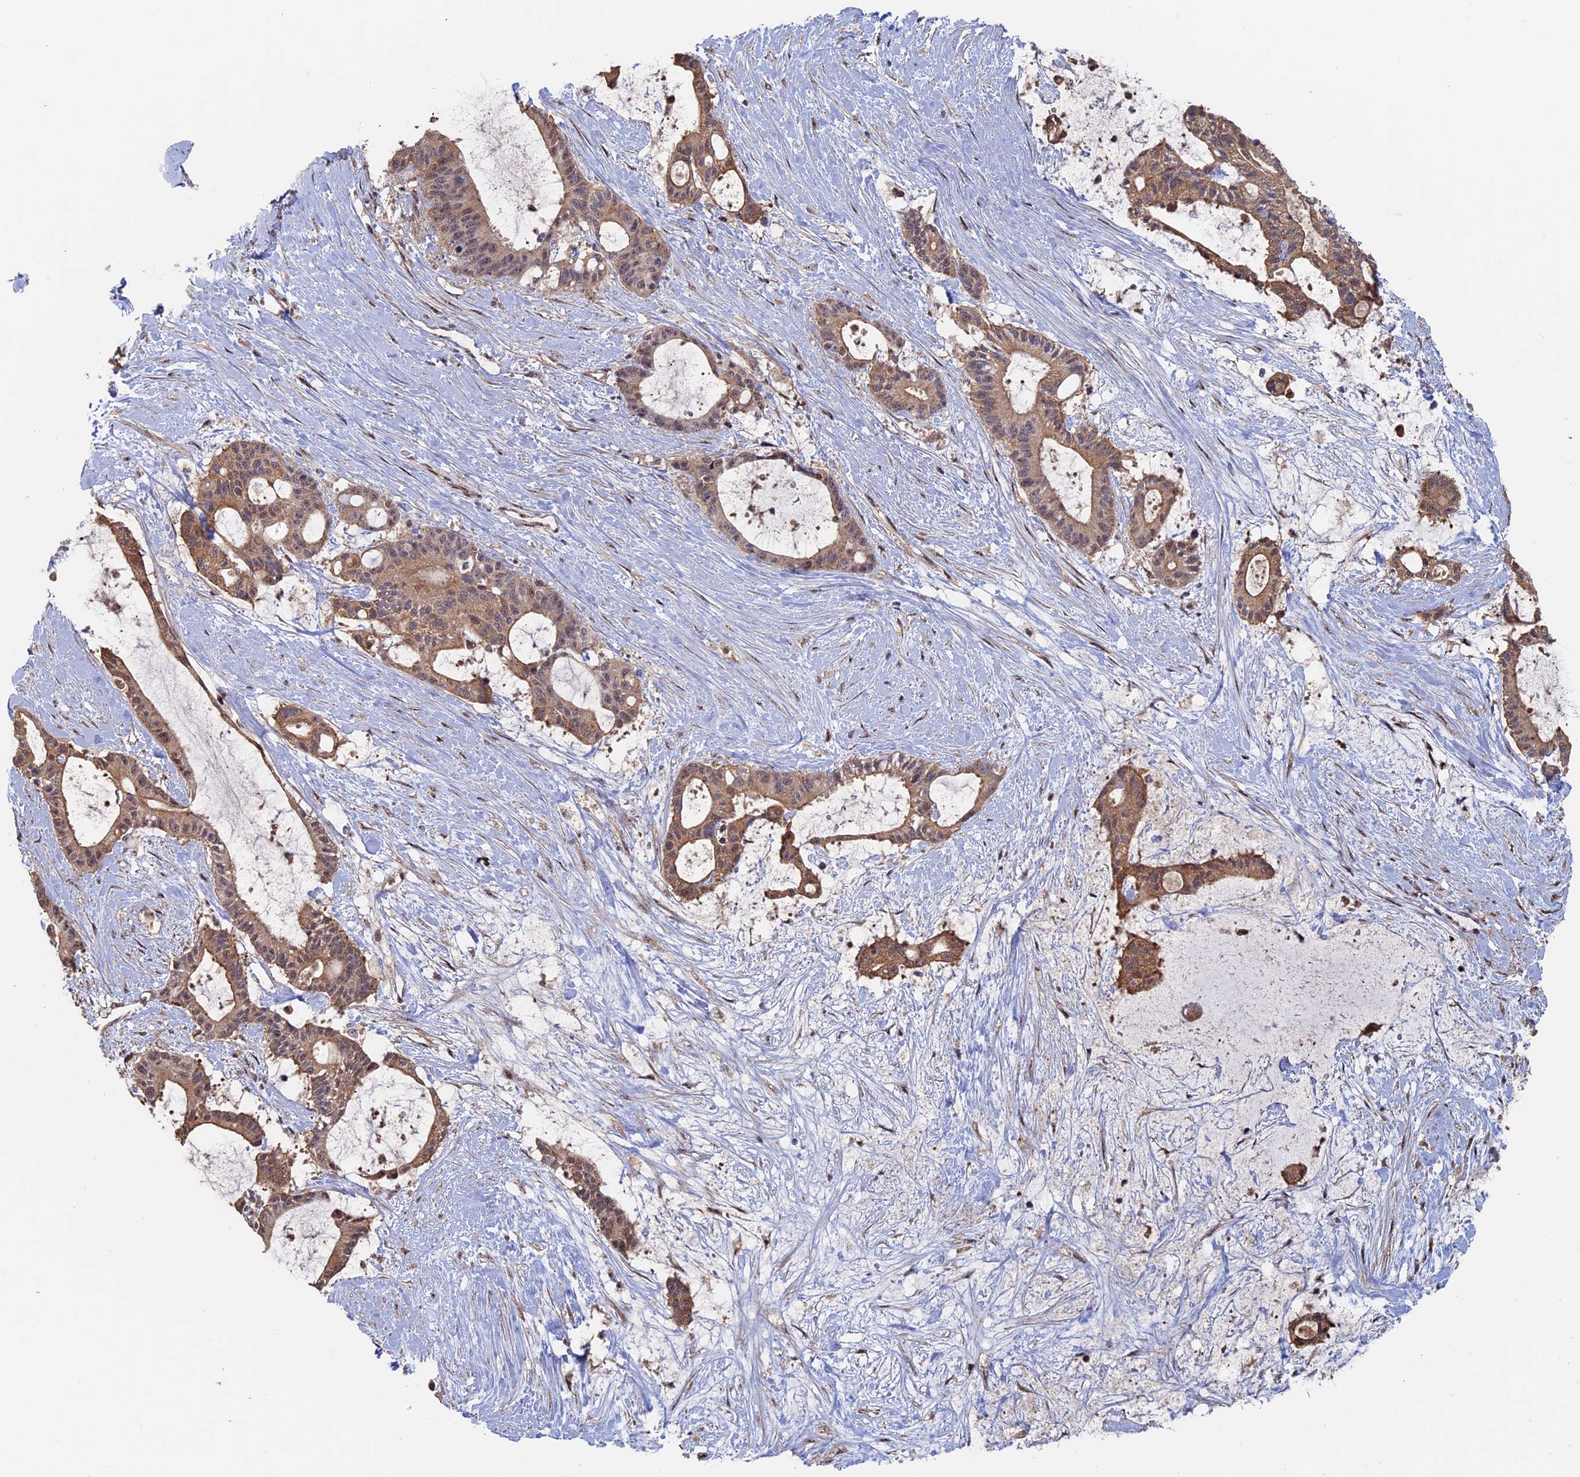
{"staining": {"intensity": "moderate", "quantity": ">75%", "location": "cytoplasmic/membranous,nuclear"}, "tissue": "liver cancer", "cell_type": "Tumor cells", "image_type": "cancer", "snomed": [{"axis": "morphology", "description": "Normal tissue, NOS"}, {"axis": "morphology", "description": "Cholangiocarcinoma"}, {"axis": "topography", "description": "Liver"}, {"axis": "topography", "description": "Peripheral nerve tissue"}], "caption": "Immunohistochemical staining of liver cholangiocarcinoma reveals medium levels of moderate cytoplasmic/membranous and nuclear expression in about >75% of tumor cells. (DAB = brown stain, brightfield microscopy at high magnification).", "gene": "KIAA1328", "patient": {"sex": "female", "age": 73}}